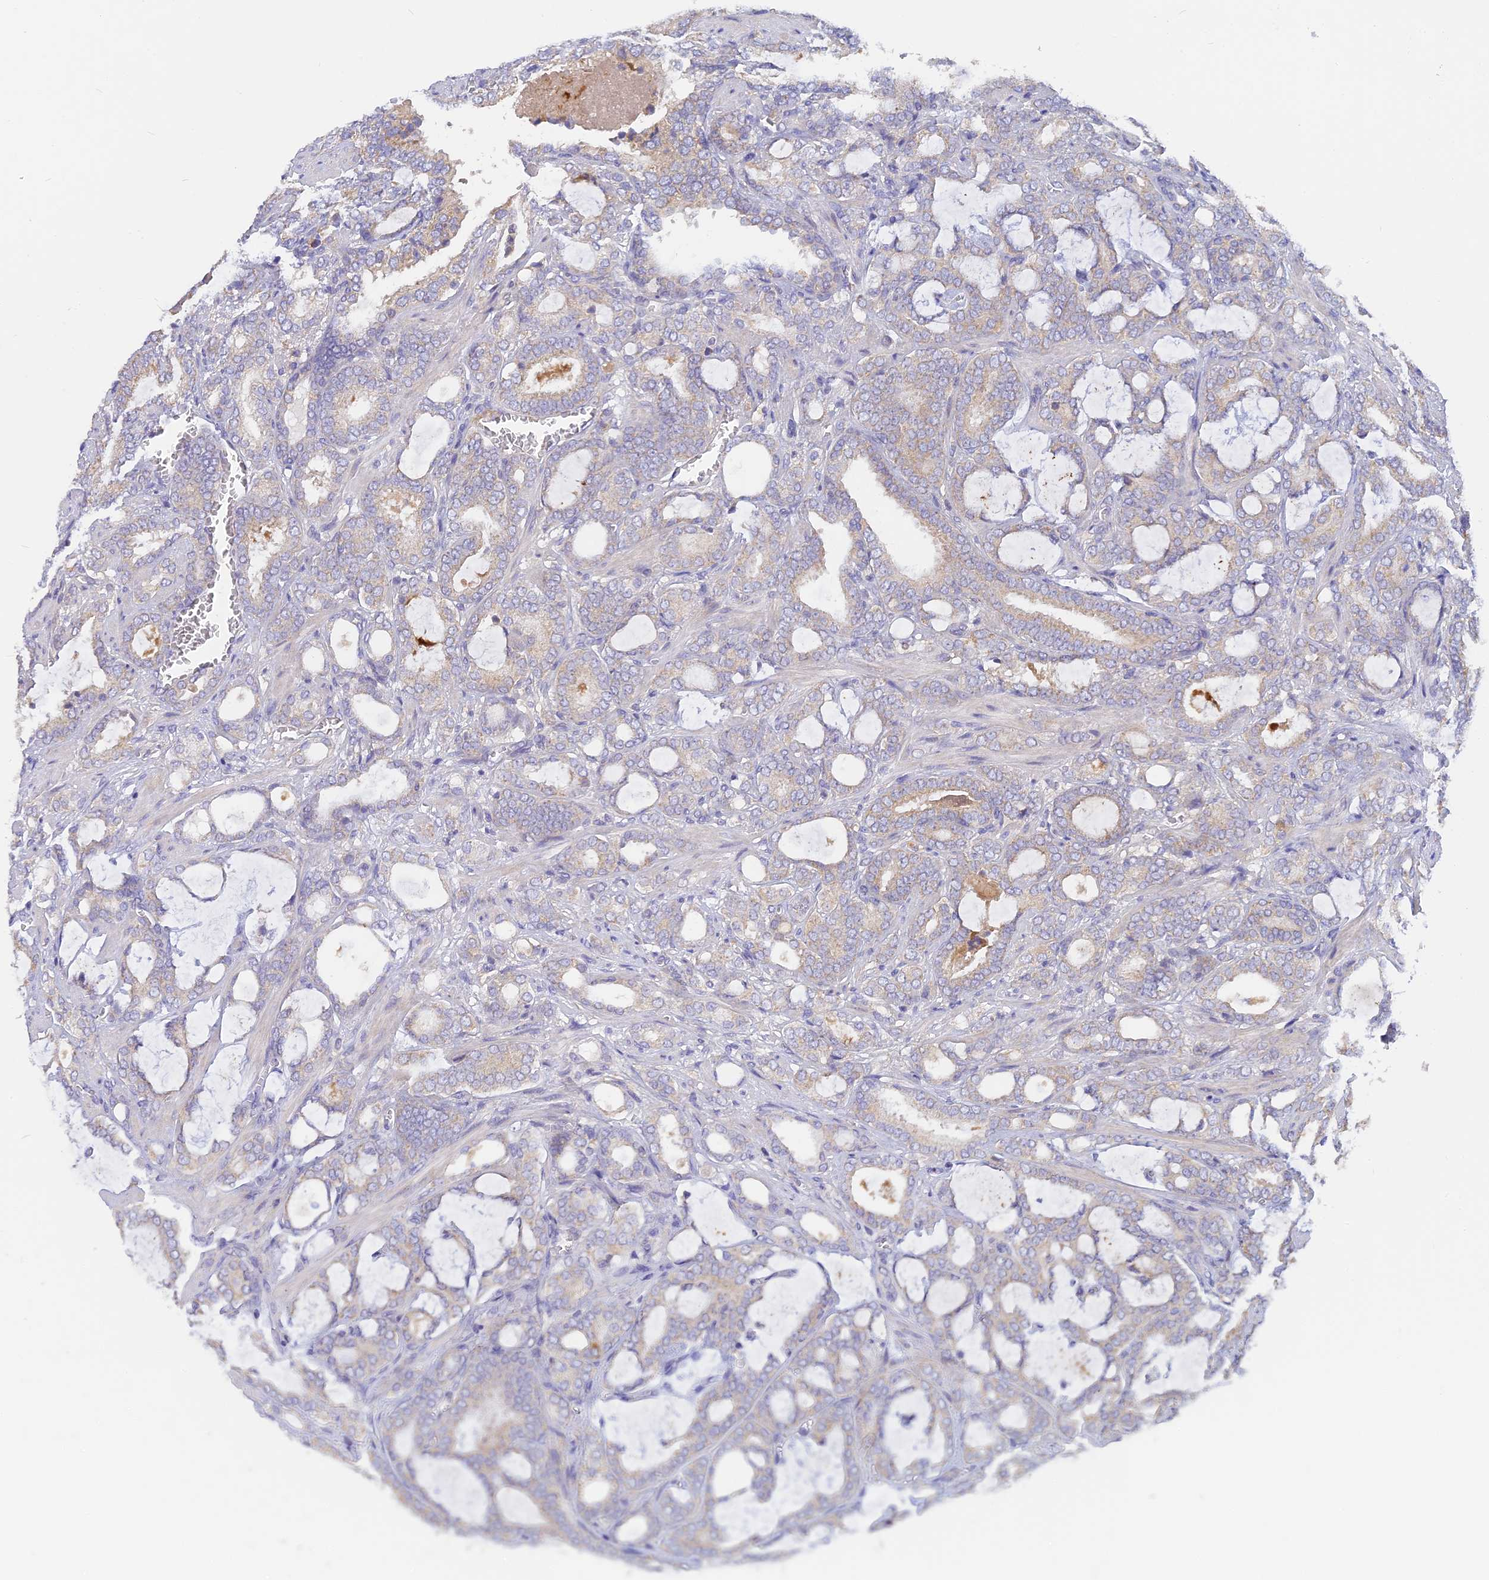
{"staining": {"intensity": "weak", "quantity": "25%-75%", "location": "cytoplasmic/membranous"}, "tissue": "prostate cancer", "cell_type": "Tumor cells", "image_type": "cancer", "snomed": [{"axis": "morphology", "description": "Adenocarcinoma, High grade"}, {"axis": "topography", "description": "Prostate and seminal vesicle, NOS"}], "caption": "IHC staining of prostate cancer (high-grade adenocarcinoma), which reveals low levels of weak cytoplasmic/membranous positivity in approximately 25%-75% of tumor cells indicating weak cytoplasmic/membranous protein expression. The staining was performed using DAB (3,3'-diaminobenzidine) (brown) for protein detection and nuclei were counterstained in hematoxylin (blue).", "gene": "CACNA1B", "patient": {"sex": "male", "age": 67}}